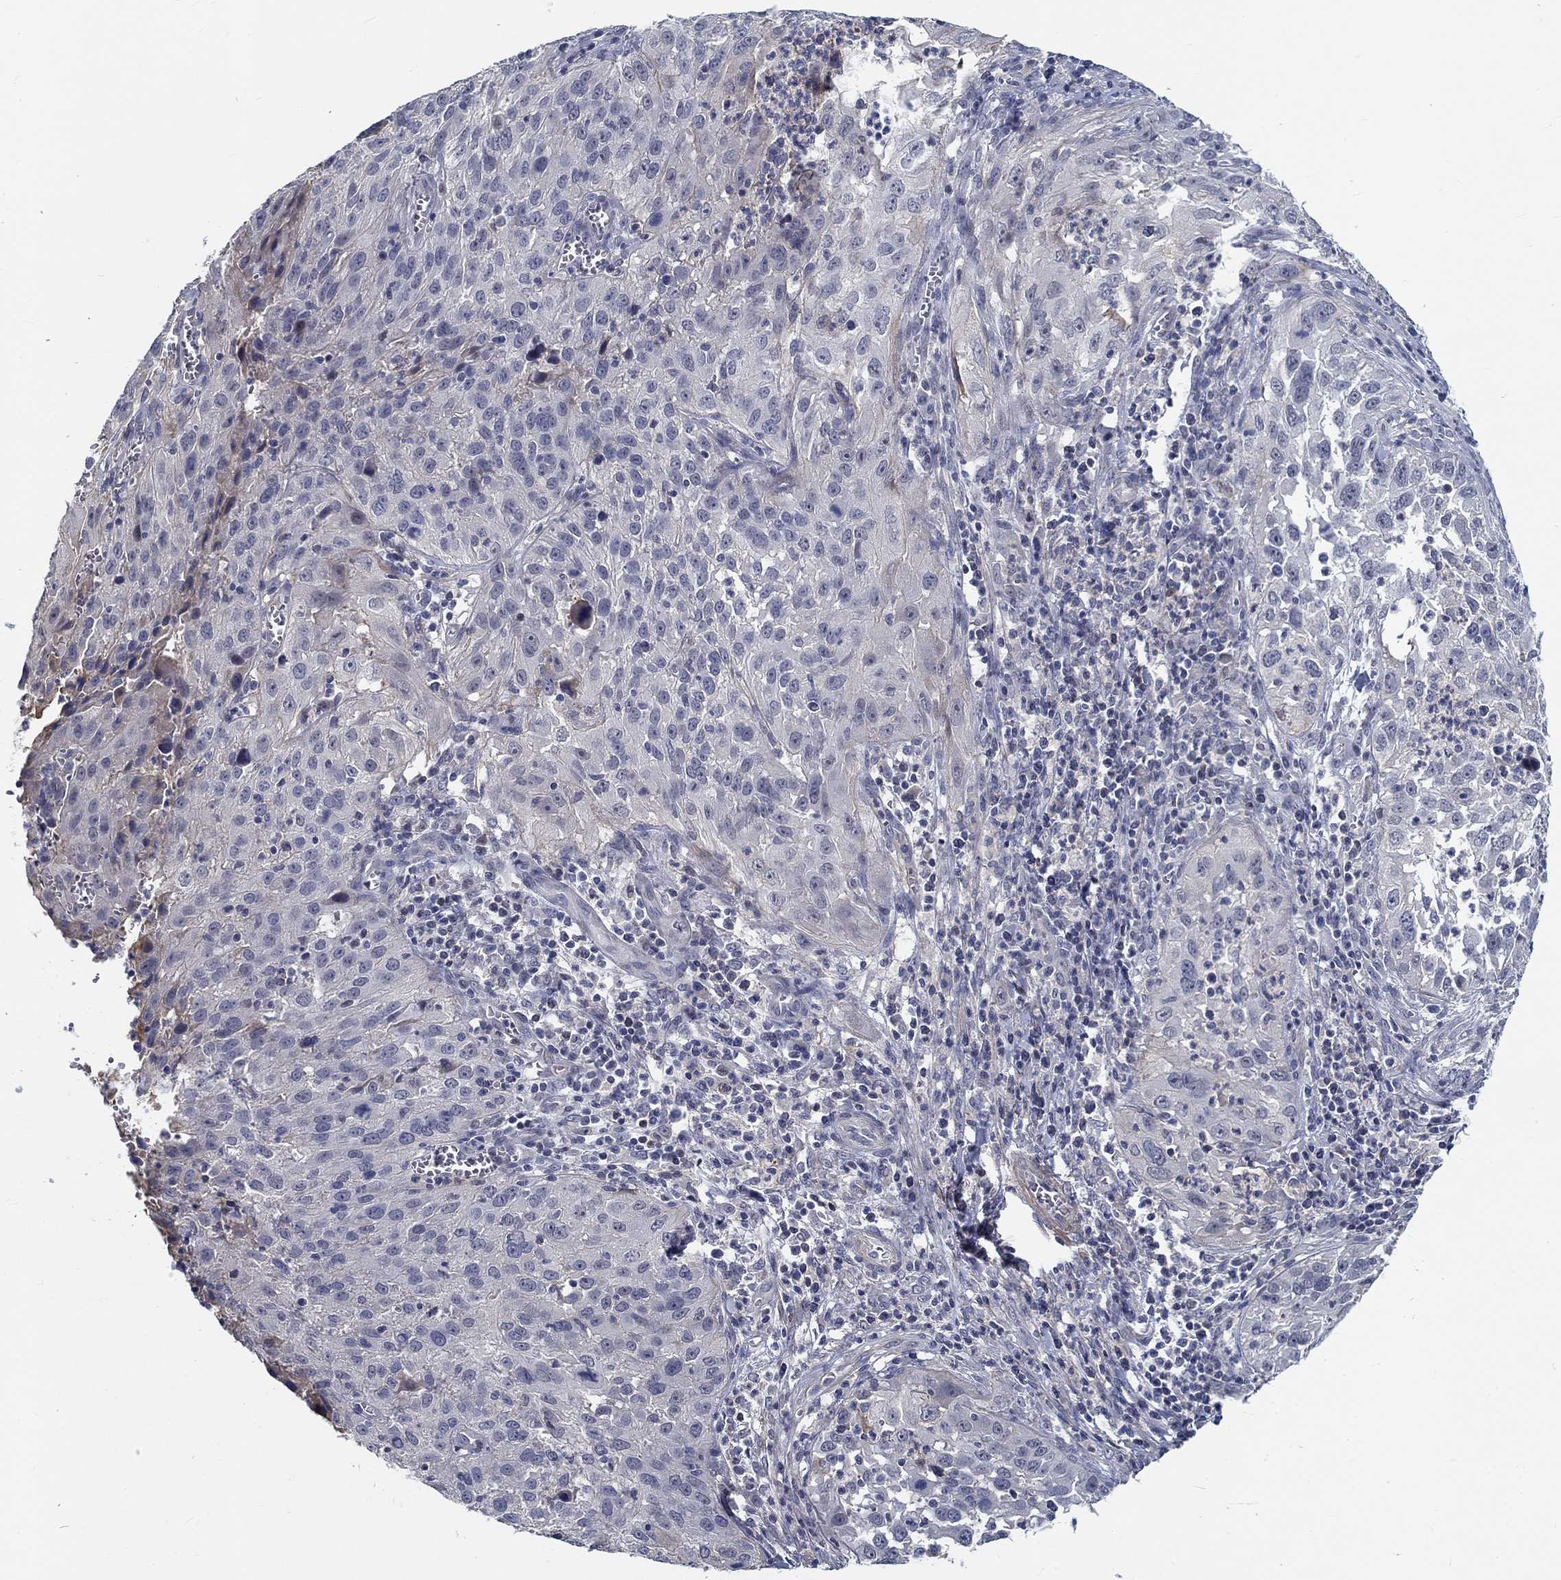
{"staining": {"intensity": "weak", "quantity": "<25%", "location": "cytoplasmic/membranous"}, "tissue": "cervical cancer", "cell_type": "Tumor cells", "image_type": "cancer", "snomed": [{"axis": "morphology", "description": "Squamous cell carcinoma, NOS"}, {"axis": "topography", "description": "Cervix"}], "caption": "There is no significant expression in tumor cells of cervical squamous cell carcinoma.", "gene": "MYBPC1", "patient": {"sex": "female", "age": 32}}